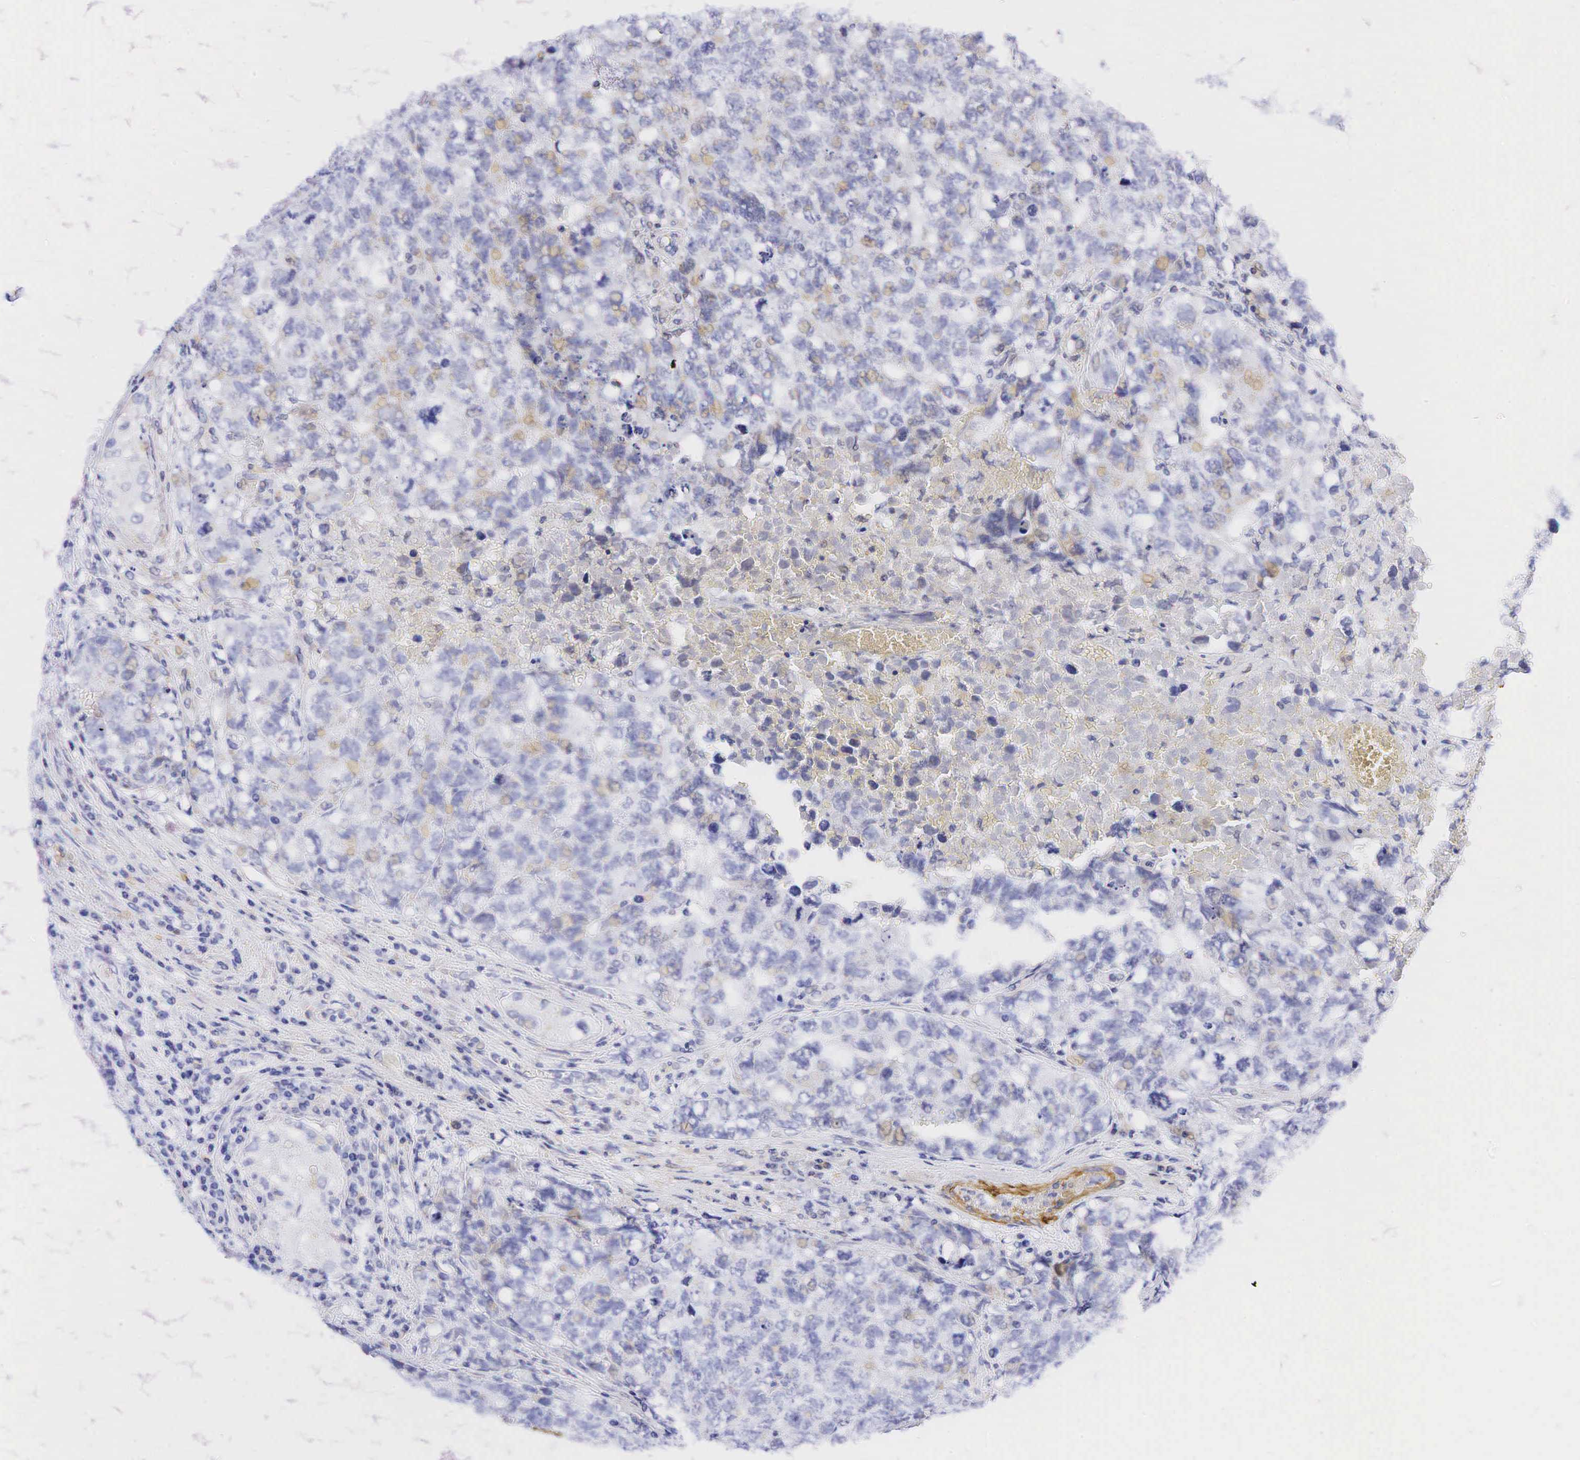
{"staining": {"intensity": "negative", "quantity": "none", "location": "none"}, "tissue": "testis cancer", "cell_type": "Tumor cells", "image_type": "cancer", "snomed": [{"axis": "morphology", "description": "Carcinoma, Embryonal, NOS"}, {"axis": "topography", "description": "Testis"}], "caption": "Immunohistochemistry image of embryonal carcinoma (testis) stained for a protein (brown), which reveals no positivity in tumor cells.", "gene": "CALD1", "patient": {"sex": "male", "age": 31}}